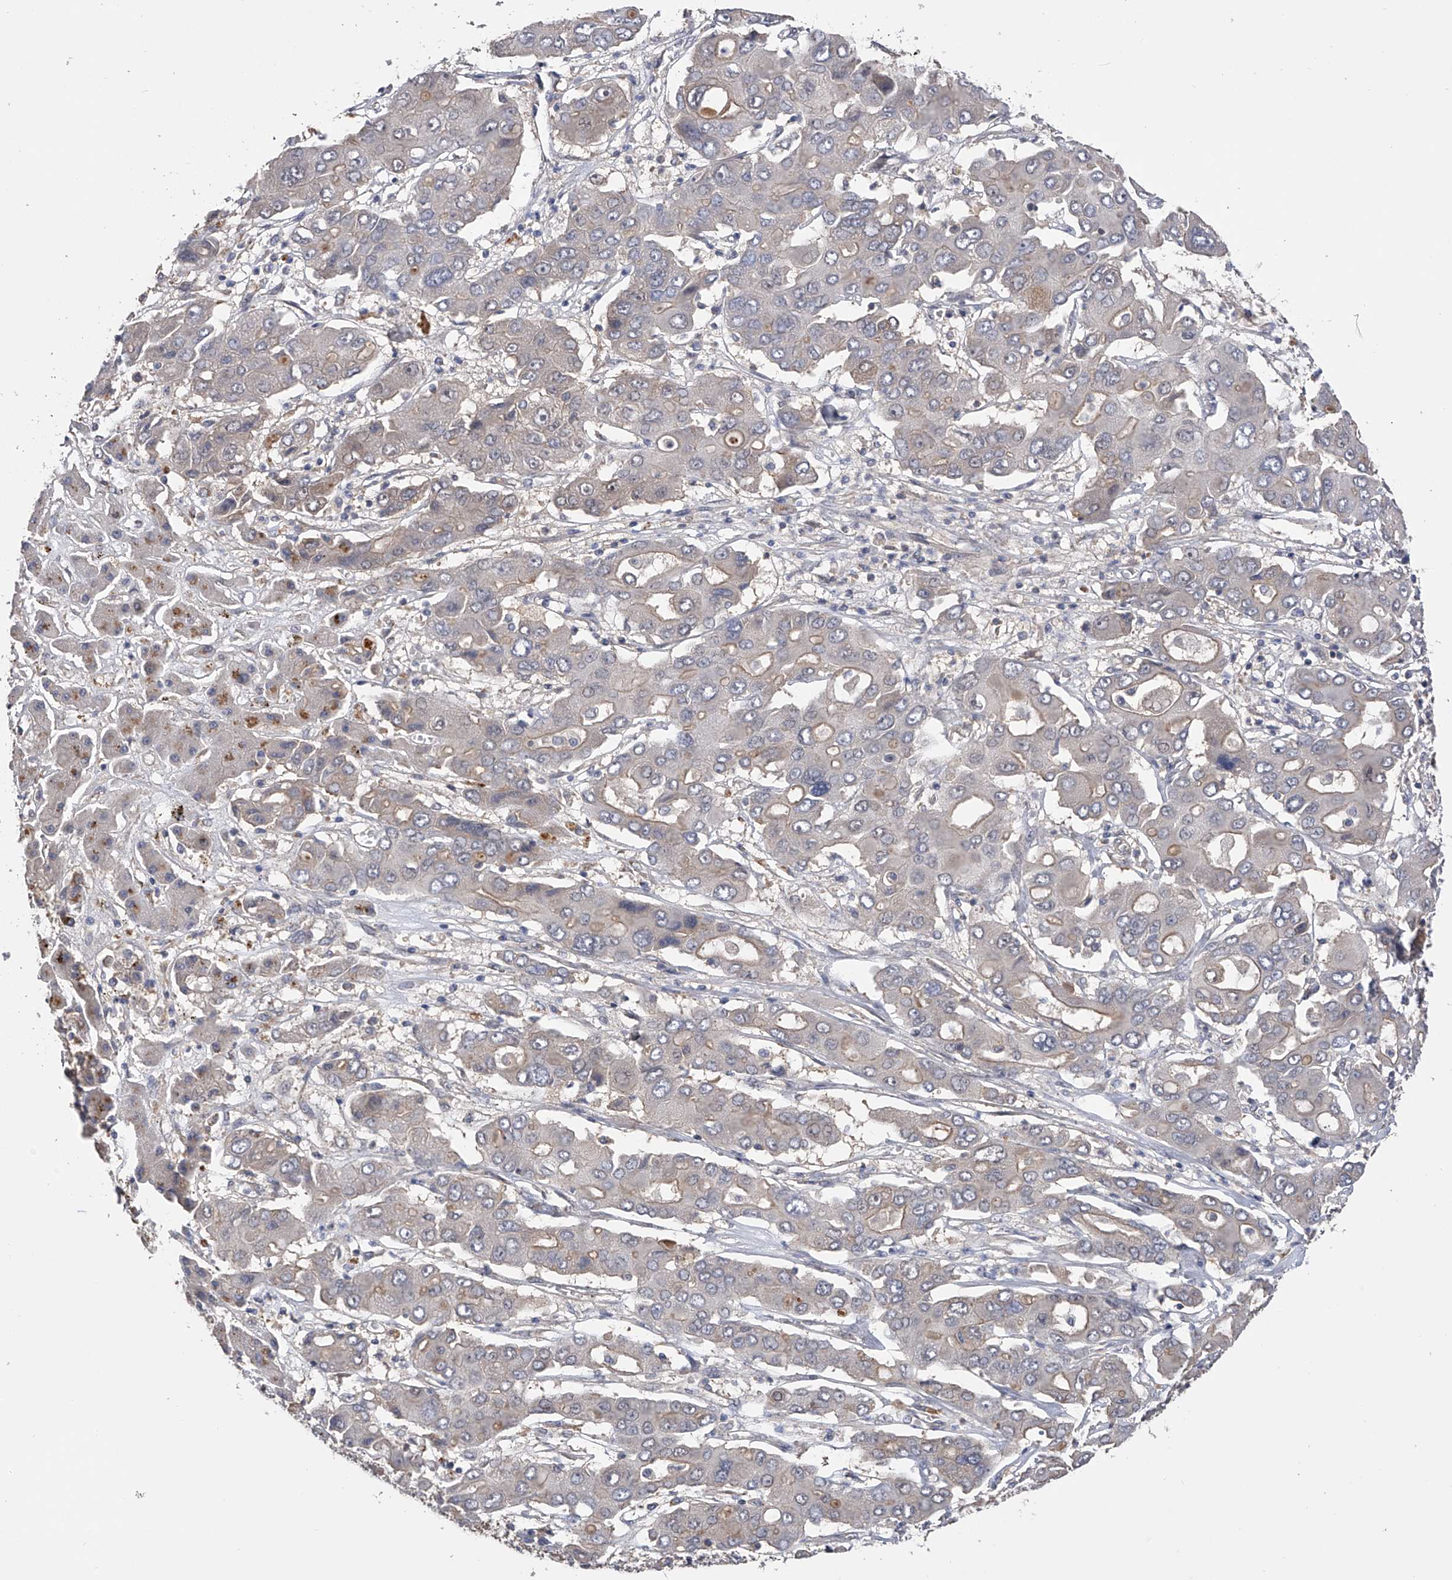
{"staining": {"intensity": "negative", "quantity": "none", "location": "none"}, "tissue": "liver cancer", "cell_type": "Tumor cells", "image_type": "cancer", "snomed": [{"axis": "morphology", "description": "Cholangiocarcinoma"}, {"axis": "topography", "description": "Liver"}], "caption": "Immunohistochemistry (IHC) image of neoplastic tissue: liver cholangiocarcinoma stained with DAB displays no significant protein expression in tumor cells.", "gene": "CFAP298", "patient": {"sex": "male", "age": 67}}